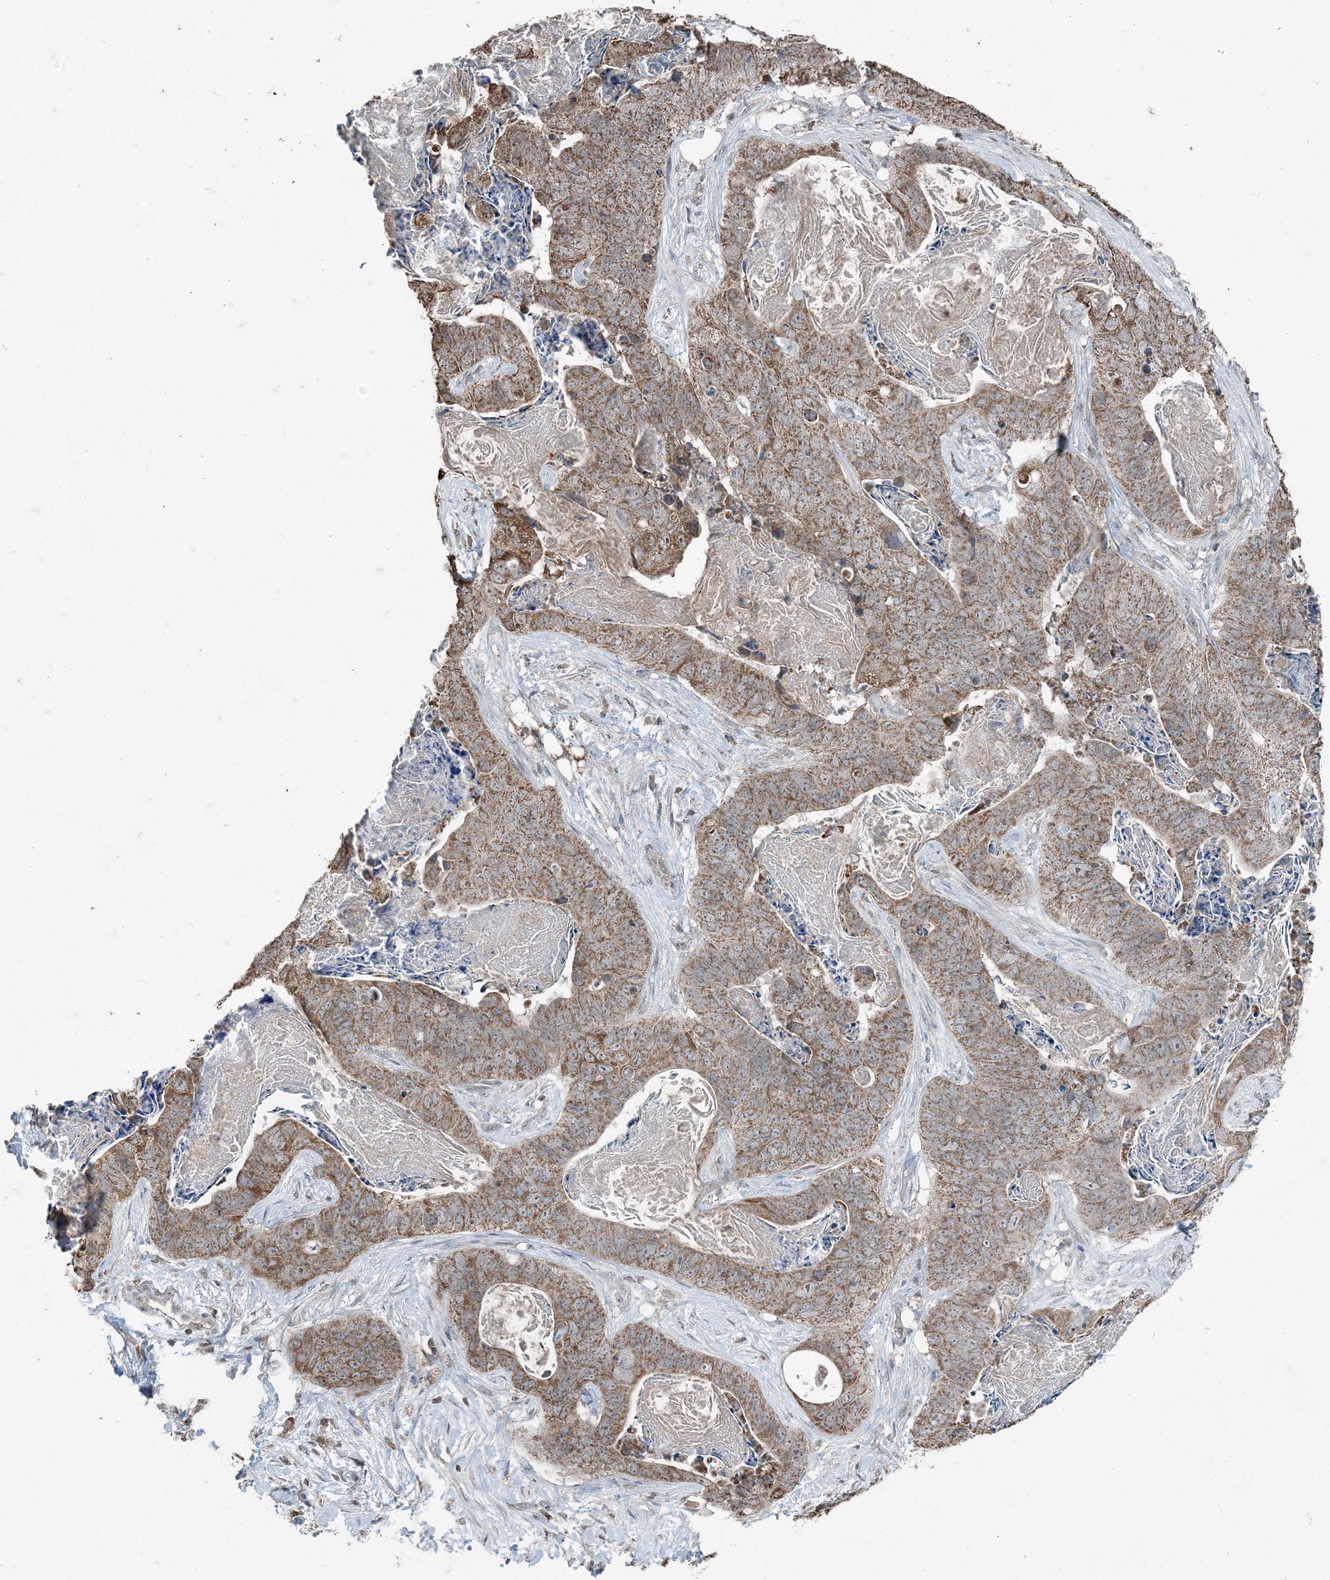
{"staining": {"intensity": "moderate", "quantity": ">75%", "location": "cytoplasmic/membranous"}, "tissue": "stomach cancer", "cell_type": "Tumor cells", "image_type": "cancer", "snomed": [{"axis": "morphology", "description": "Adenocarcinoma, NOS"}, {"axis": "topography", "description": "Stomach"}], "caption": "DAB immunohistochemical staining of human adenocarcinoma (stomach) shows moderate cytoplasmic/membranous protein expression in approximately >75% of tumor cells.", "gene": "GNL1", "patient": {"sex": "female", "age": 89}}